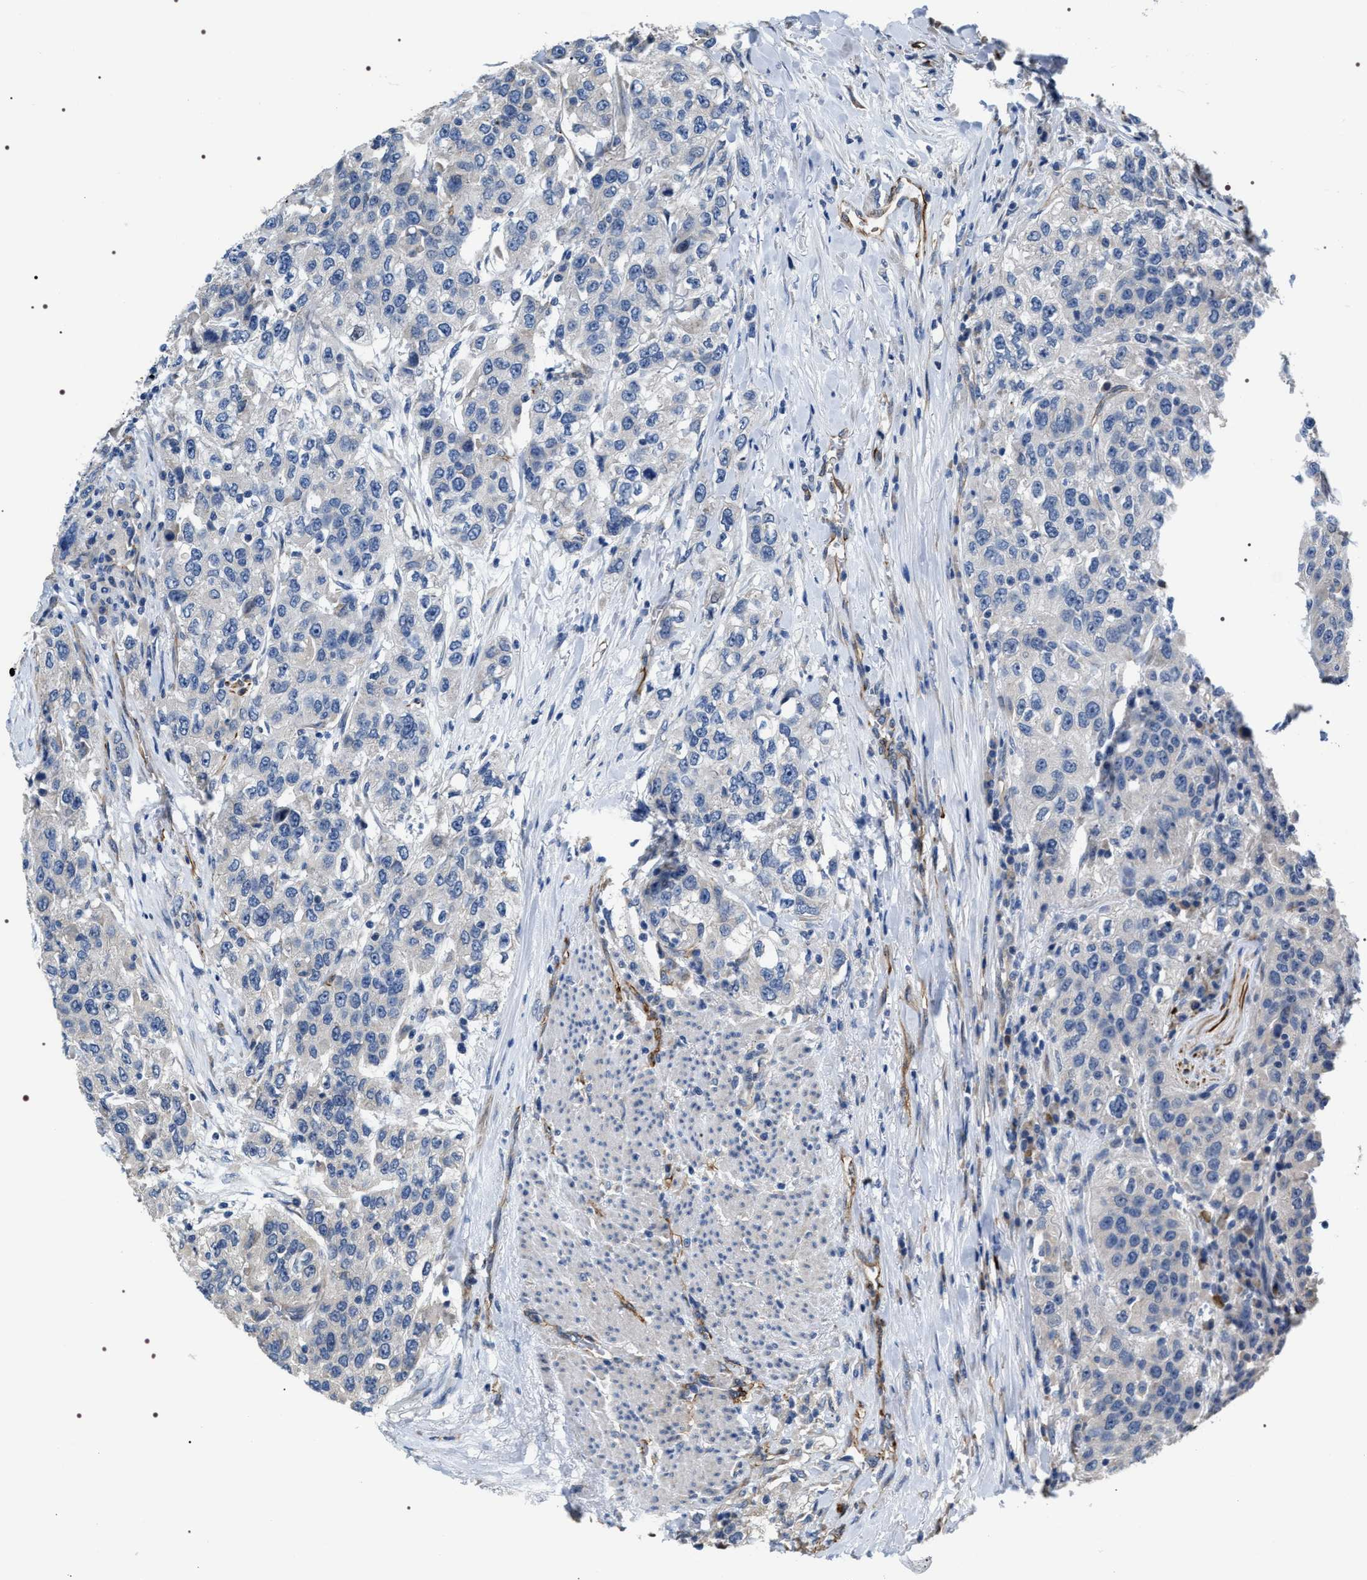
{"staining": {"intensity": "negative", "quantity": "none", "location": "none"}, "tissue": "urothelial cancer", "cell_type": "Tumor cells", "image_type": "cancer", "snomed": [{"axis": "morphology", "description": "Urothelial carcinoma, High grade"}, {"axis": "topography", "description": "Urinary bladder"}], "caption": "This is a micrograph of IHC staining of urothelial carcinoma (high-grade), which shows no positivity in tumor cells.", "gene": "PKD1L1", "patient": {"sex": "female", "age": 80}}